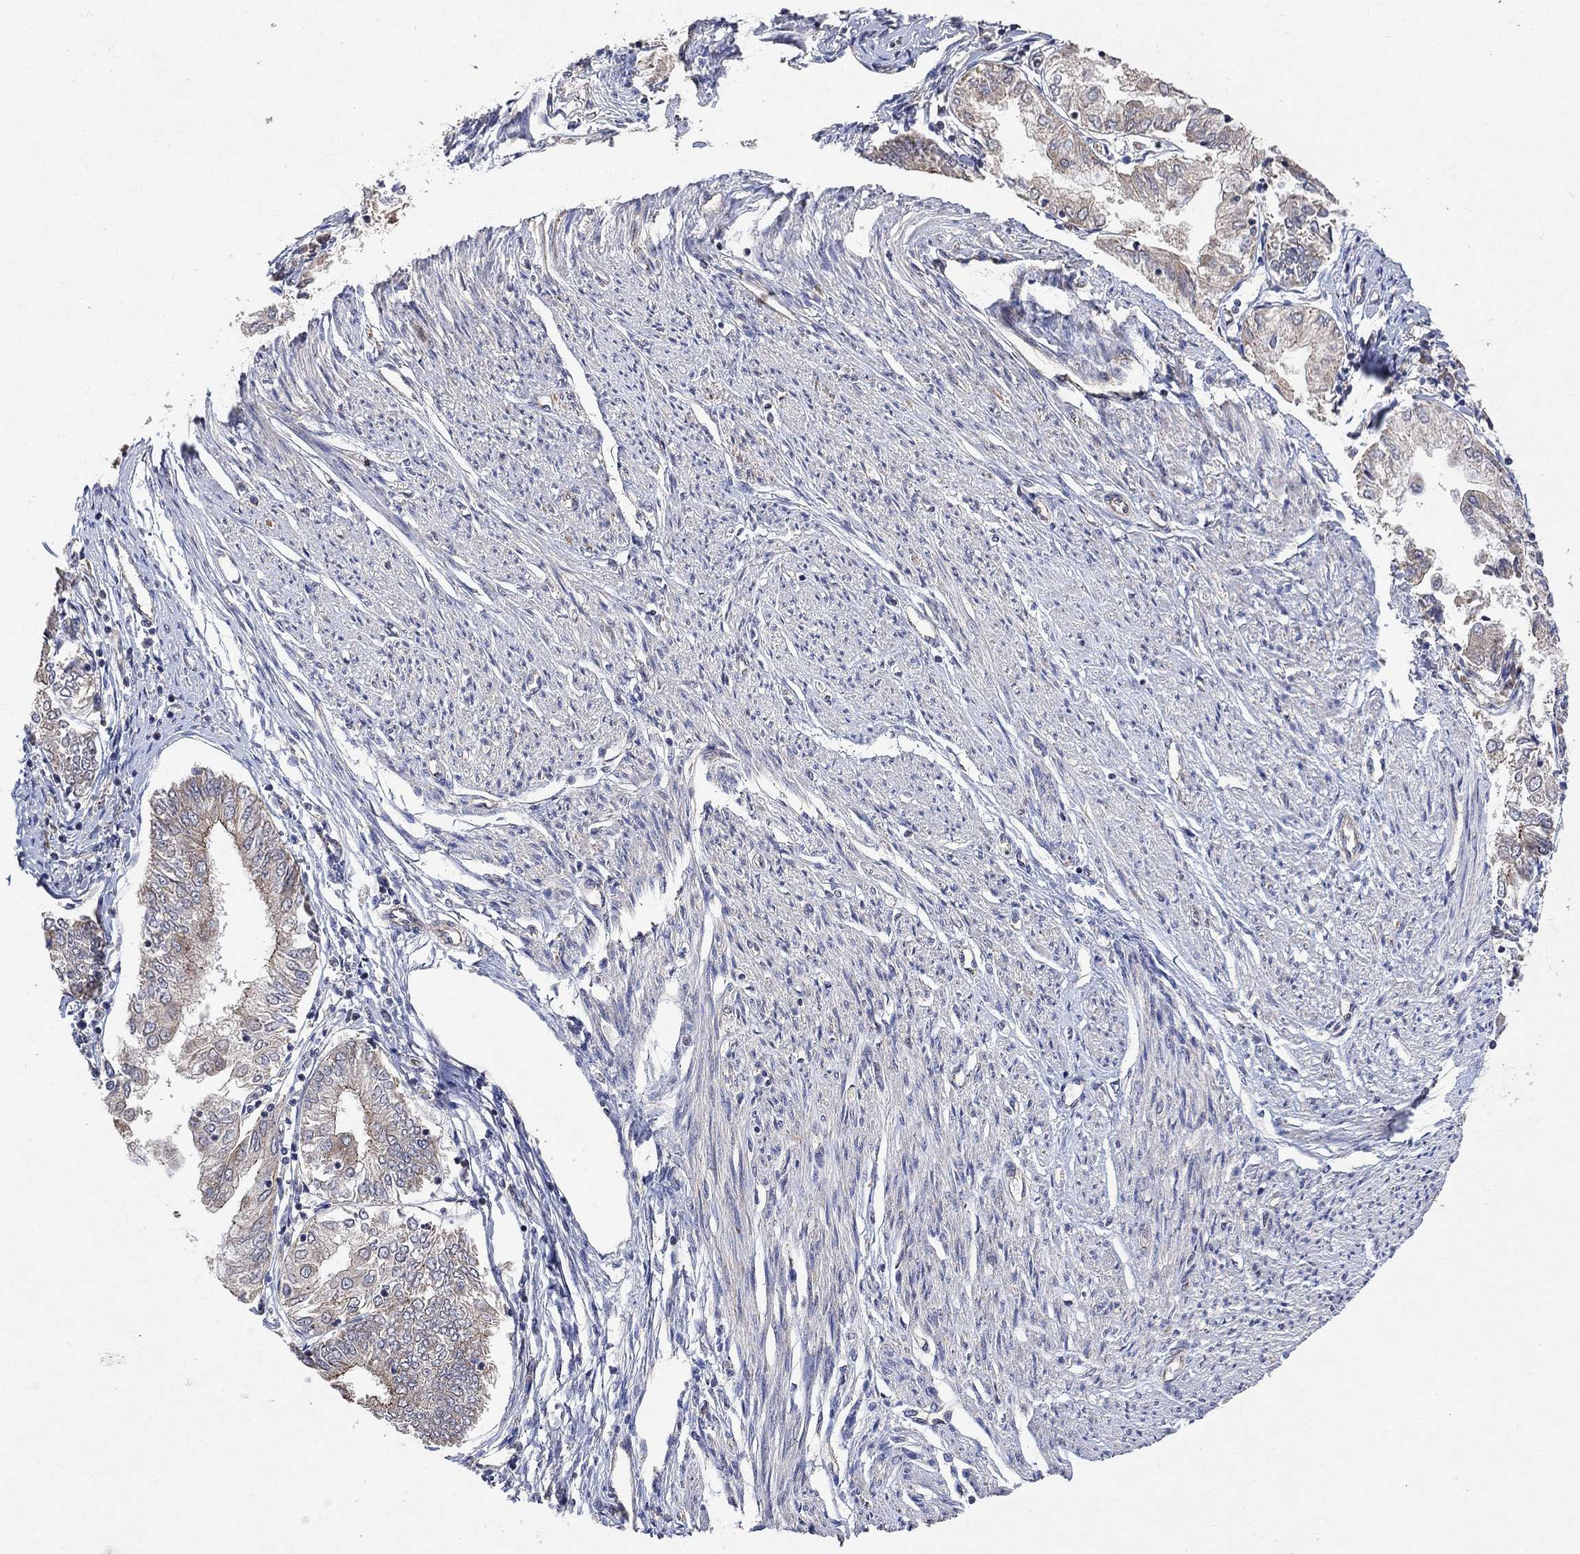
{"staining": {"intensity": "moderate", "quantity": "25%-75%", "location": "cytoplasmic/membranous"}, "tissue": "endometrial cancer", "cell_type": "Tumor cells", "image_type": "cancer", "snomed": [{"axis": "morphology", "description": "Adenocarcinoma, NOS"}, {"axis": "topography", "description": "Endometrium"}], "caption": "Tumor cells reveal medium levels of moderate cytoplasmic/membranous positivity in about 25%-75% of cells in adenocarcinoma (endometrial). Using DAB (brown) and hematoxylin (blue) stains, captured at high magnification using brightfield microscopy.", "gene": "ANKRA2", "patient": {"sex": "female", "age": 68}}